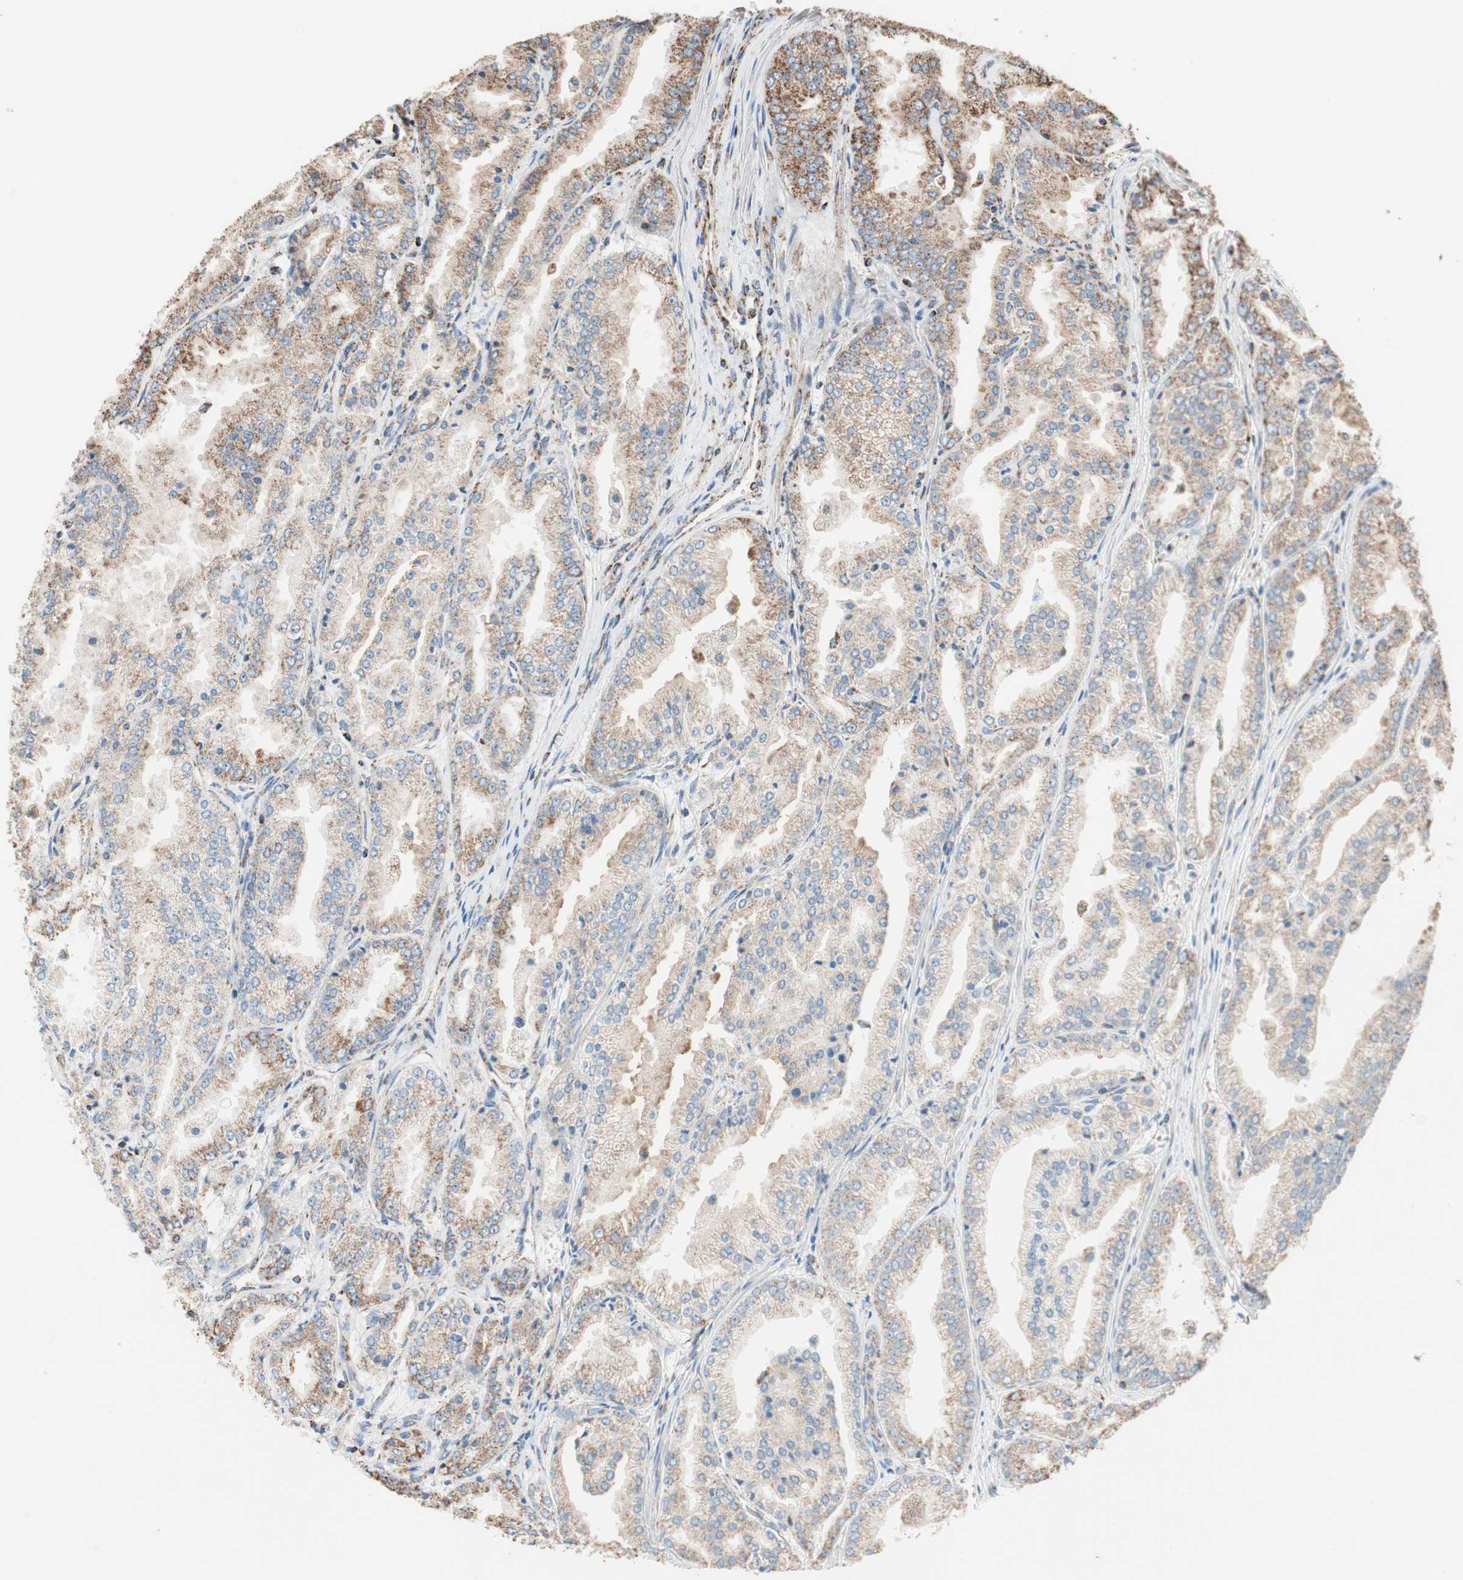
{"staining": {"intensity": "moderate", "quantity": ">75%", "location": "cytoplasmic/membranous"}, "tissue": "prostate cancer", "cell_type": "Tumor cells", "image_type": "cancer", "snomed": [{"axis": "morphology", "description": "Adenocarcinoma, High grade"}, {"axis": "topography", "description": "Prostate"}], "caption": "Human prostate adenocarcinoma (high-grade) stained for a protein (brown) demonstrates moderate cytoplasmic/membranous positive expression in about >75% of tumor cells.", "gene": "PCSK4", "patient": {"sex": "male", "age": 61}}